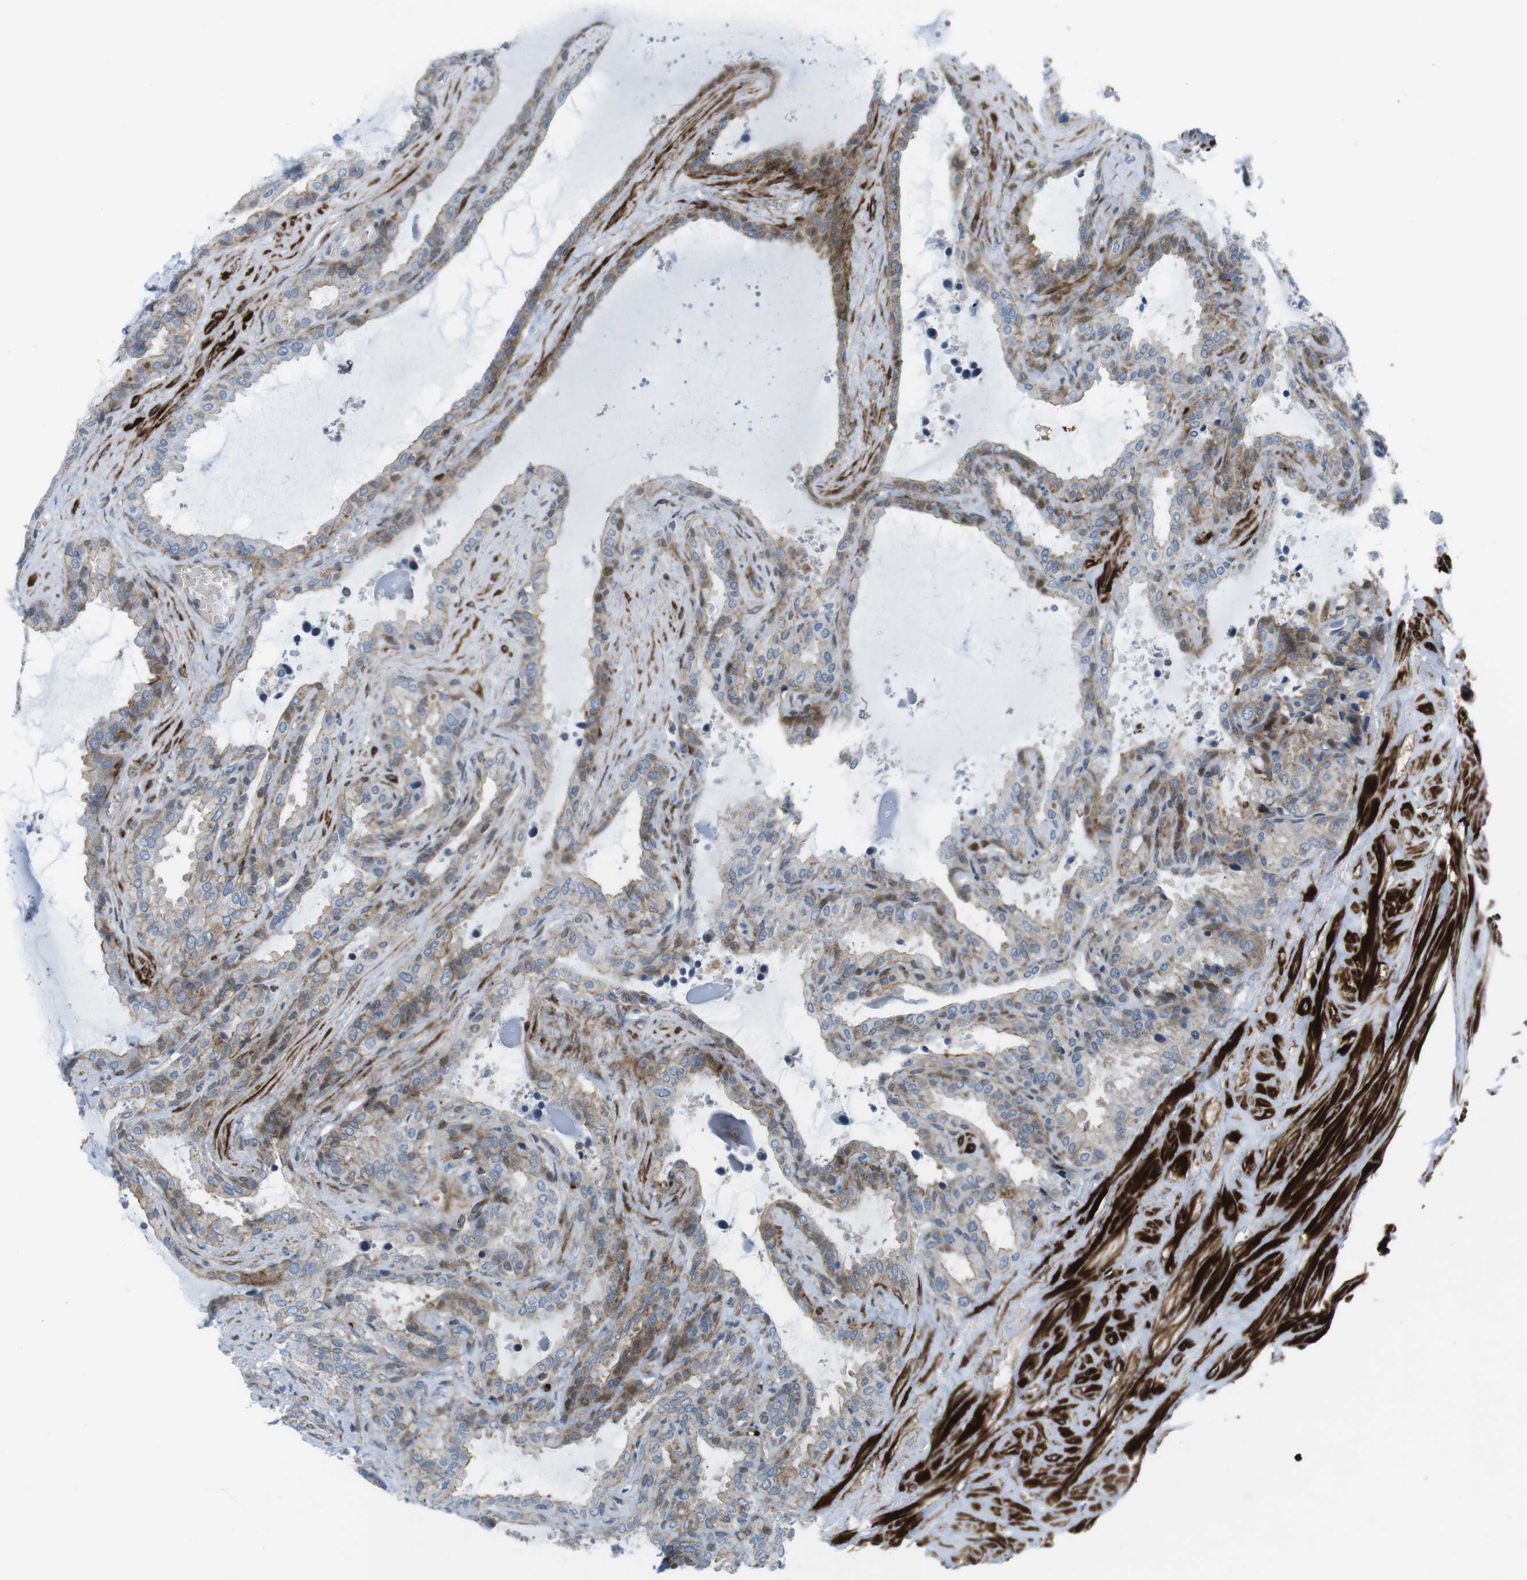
{"staining": {"intensity": "weak", "quantity": "25%-75%", "location": "cytoplasmic/membranous,nuclear"}, "tissue": "seminal vesicle", "cell_type": "Glandular cells", "image_type": "normal", "snomed": [{"axis": "morphology", "description": "Normal tissue, NOS"}, {"axis": "topography", "description": "Seminal veicle"}], "caption": "Protein expression by immunohistochemistry (IHC) reveals weak cytoplasmic/membranous,nuclear expression in about 25%-75% of glandular cells in unremarkable seminal vesicle.", "gene": "CUL7", "patient": {"sex": "male", "age": 46}}